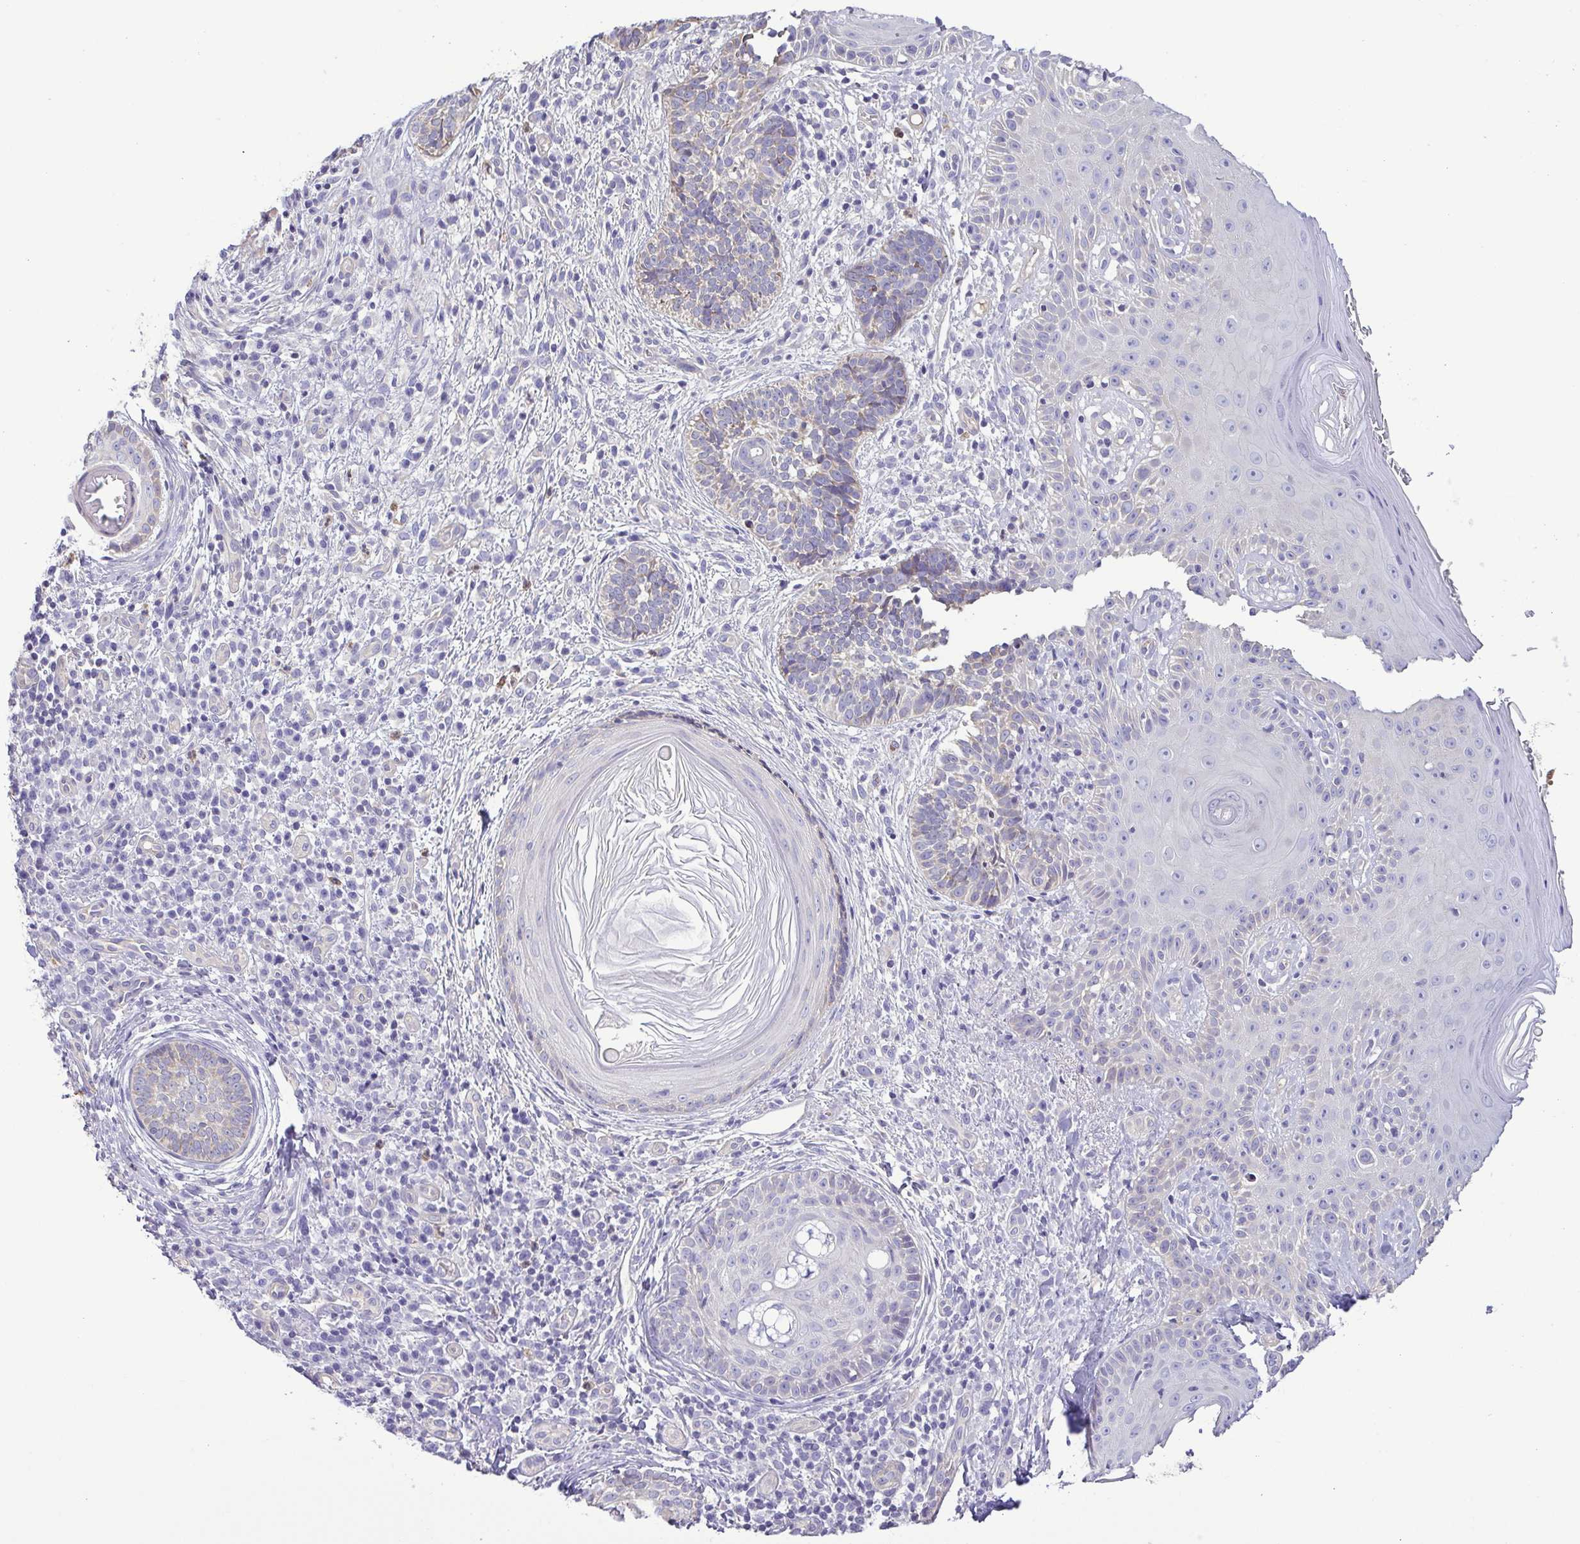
{"staining": {"intensity": "negative", "quantity": "none", "location": "none"}, "tissue": "skin cancer", "cell_type": "Tumor cells", "image_type": "cancer", "snomed": [{"axis": "morphology", "description": "Basal cell carcinoma"}, {"axis": "topography", "description": "Skin"}], "caption": "Histopathology image shows no significant protein staining in tumor cells of skin basal cell carcinoma.", "gene": "MYL10", "patient": {"sex": "male", "age": 65}}